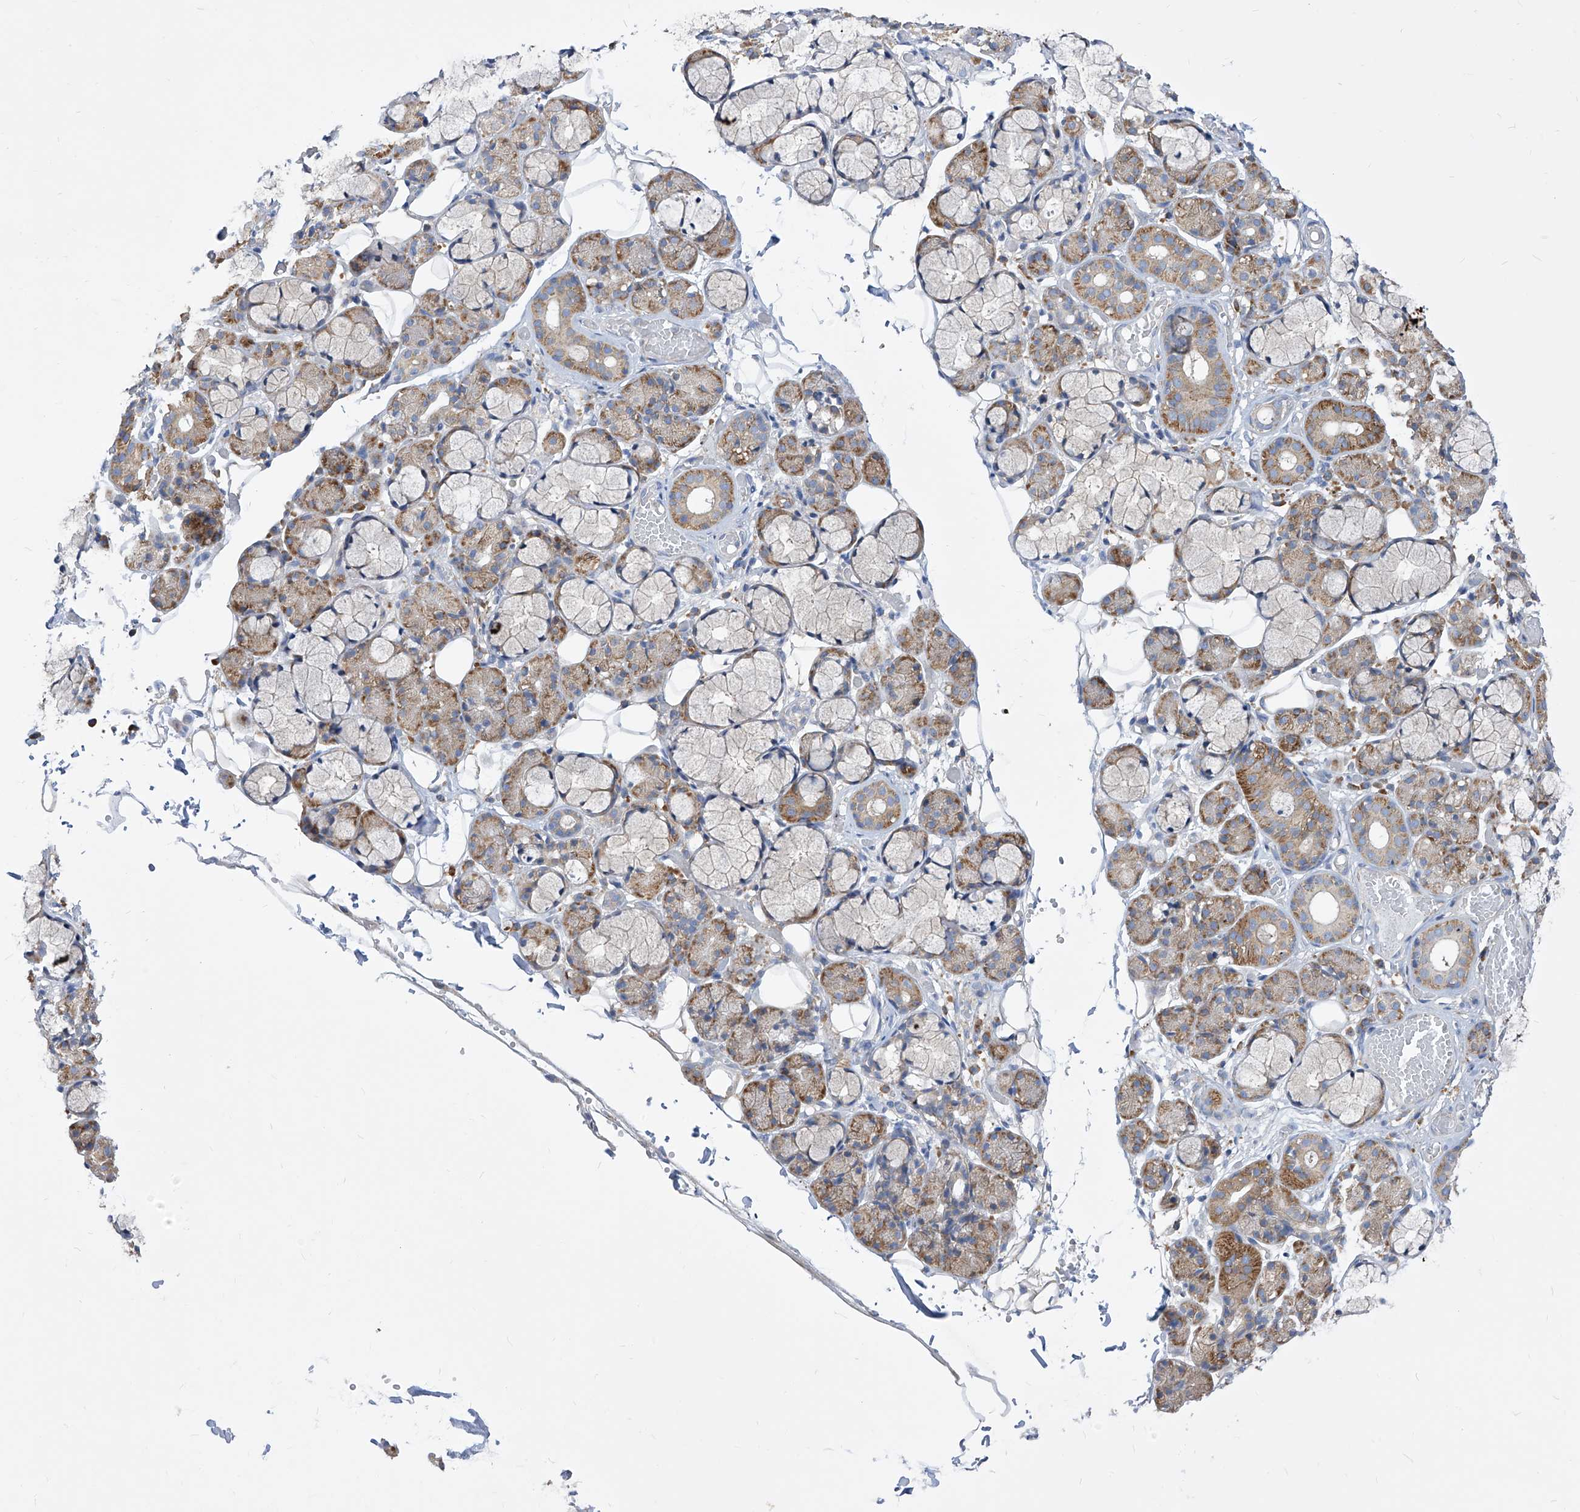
{"staining": {"intensity": "moderate", "quantity": "25%-75%", "location": "cytoplasmic/membranous"}, "tissue": "salivary gland", "cell_type": "Glandular cells", "image_type": "normal", "snomed": [{"axis": "morphology", "description": "Normal tissue, NOS"}, {"axis": "topography", "description": "Salivary gland"}], "caption": "Salivary gland stained for a protein demonstrates moderate cytoplasmic/membranous positivity in glandular cells. (DAB (3,3'-diaminobenzidine) IHC, brown staining for protein, blue staining for nuclei).", "gene": "UFL1", "patient": {"sex": "male", "age": 63}}